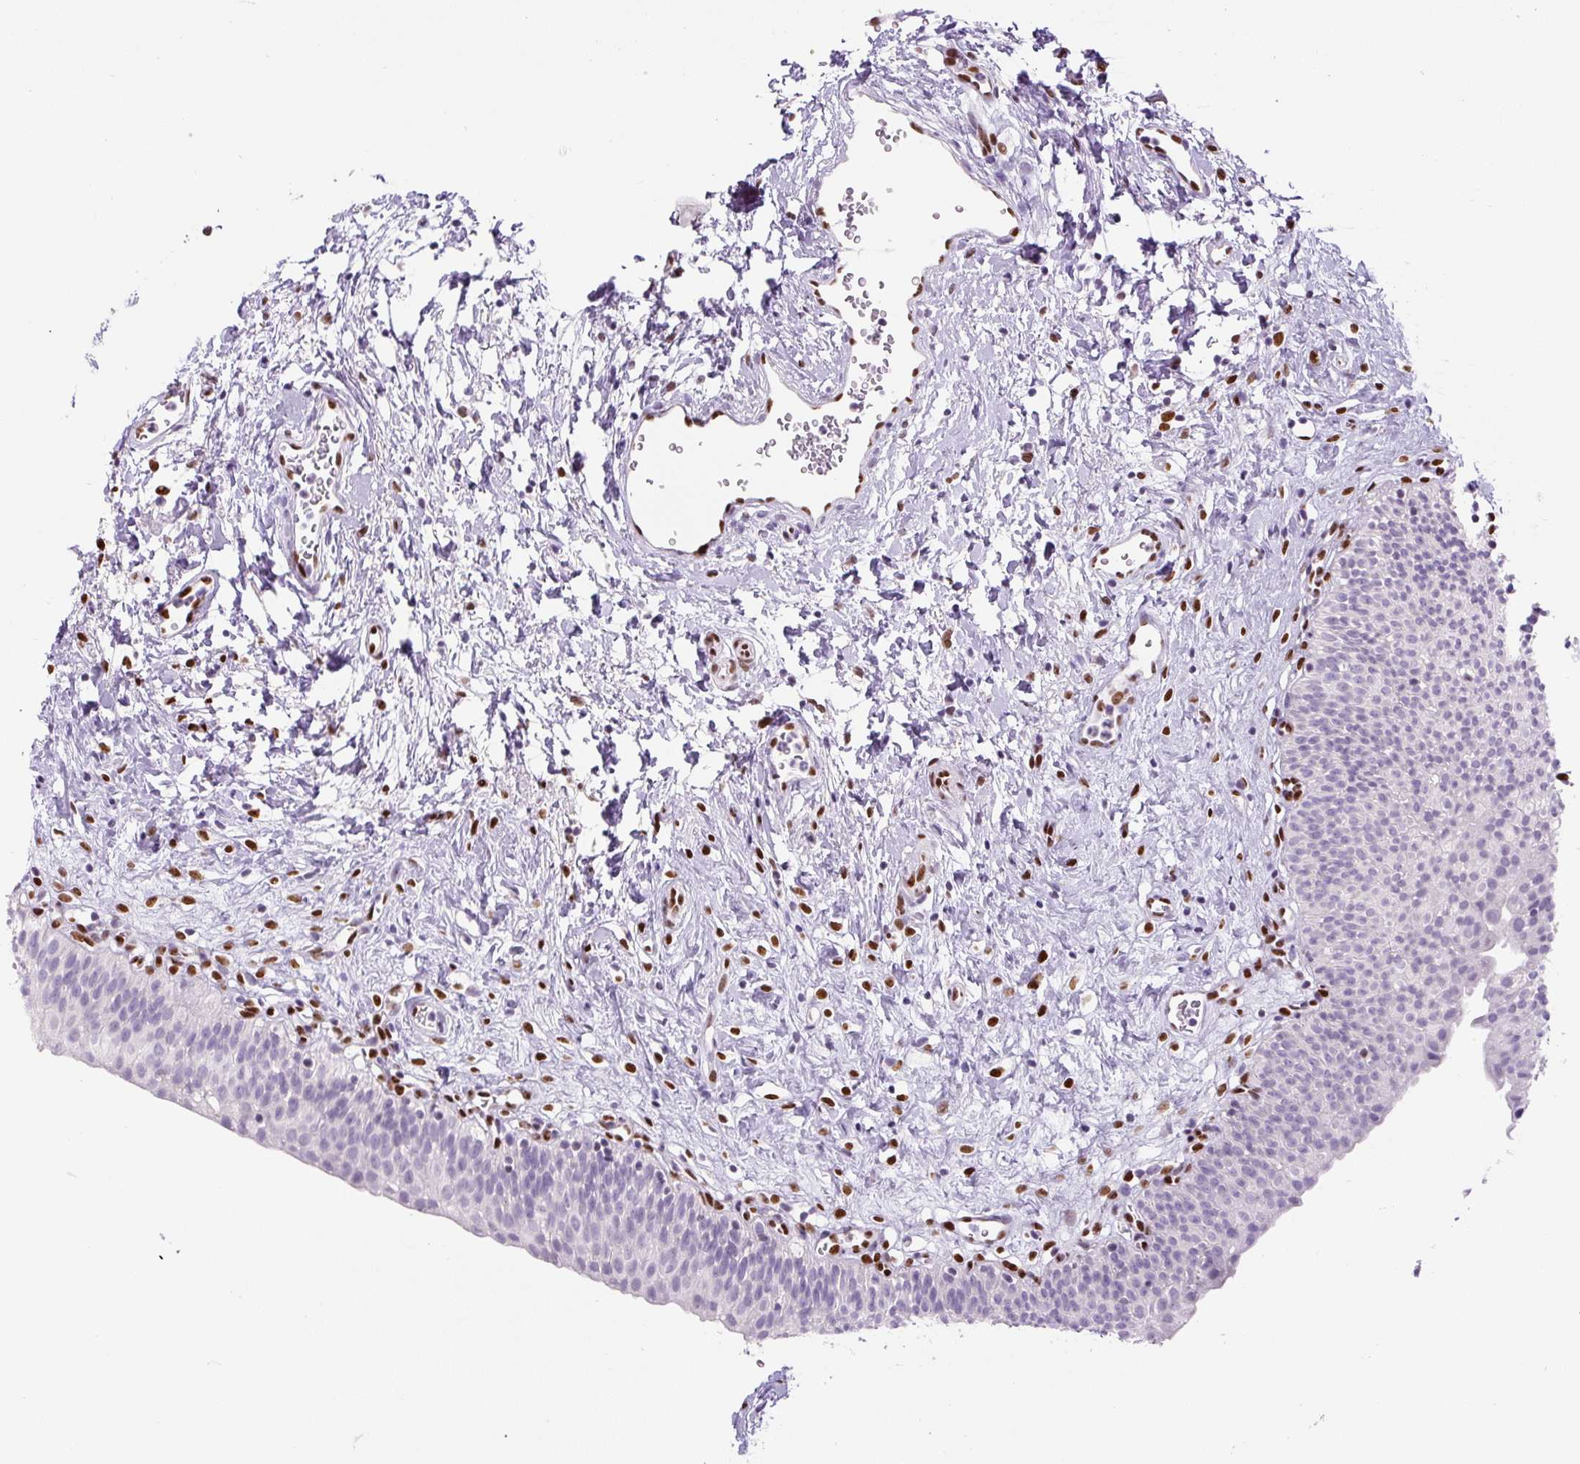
{"staining": {"intensity": "negative", "quantity": "none", "location": "none"}, "tissue": "urinary bladder", "cell_type": "Urothelial cells", "image_type": "normal", "snomed": [{"axis": "morphology", "description": "Normal tissue, NOS"}, {"axis": "topography", "description": "Urinary bladder"}], "caption": "Immunohistochemistry histopathology image of normal urinary bladder stained for a protein (brown), which demonstrates no staining in urothelial cells.", "gene": "ZEB1", "patient": {"sex": "male", "age": 51}}